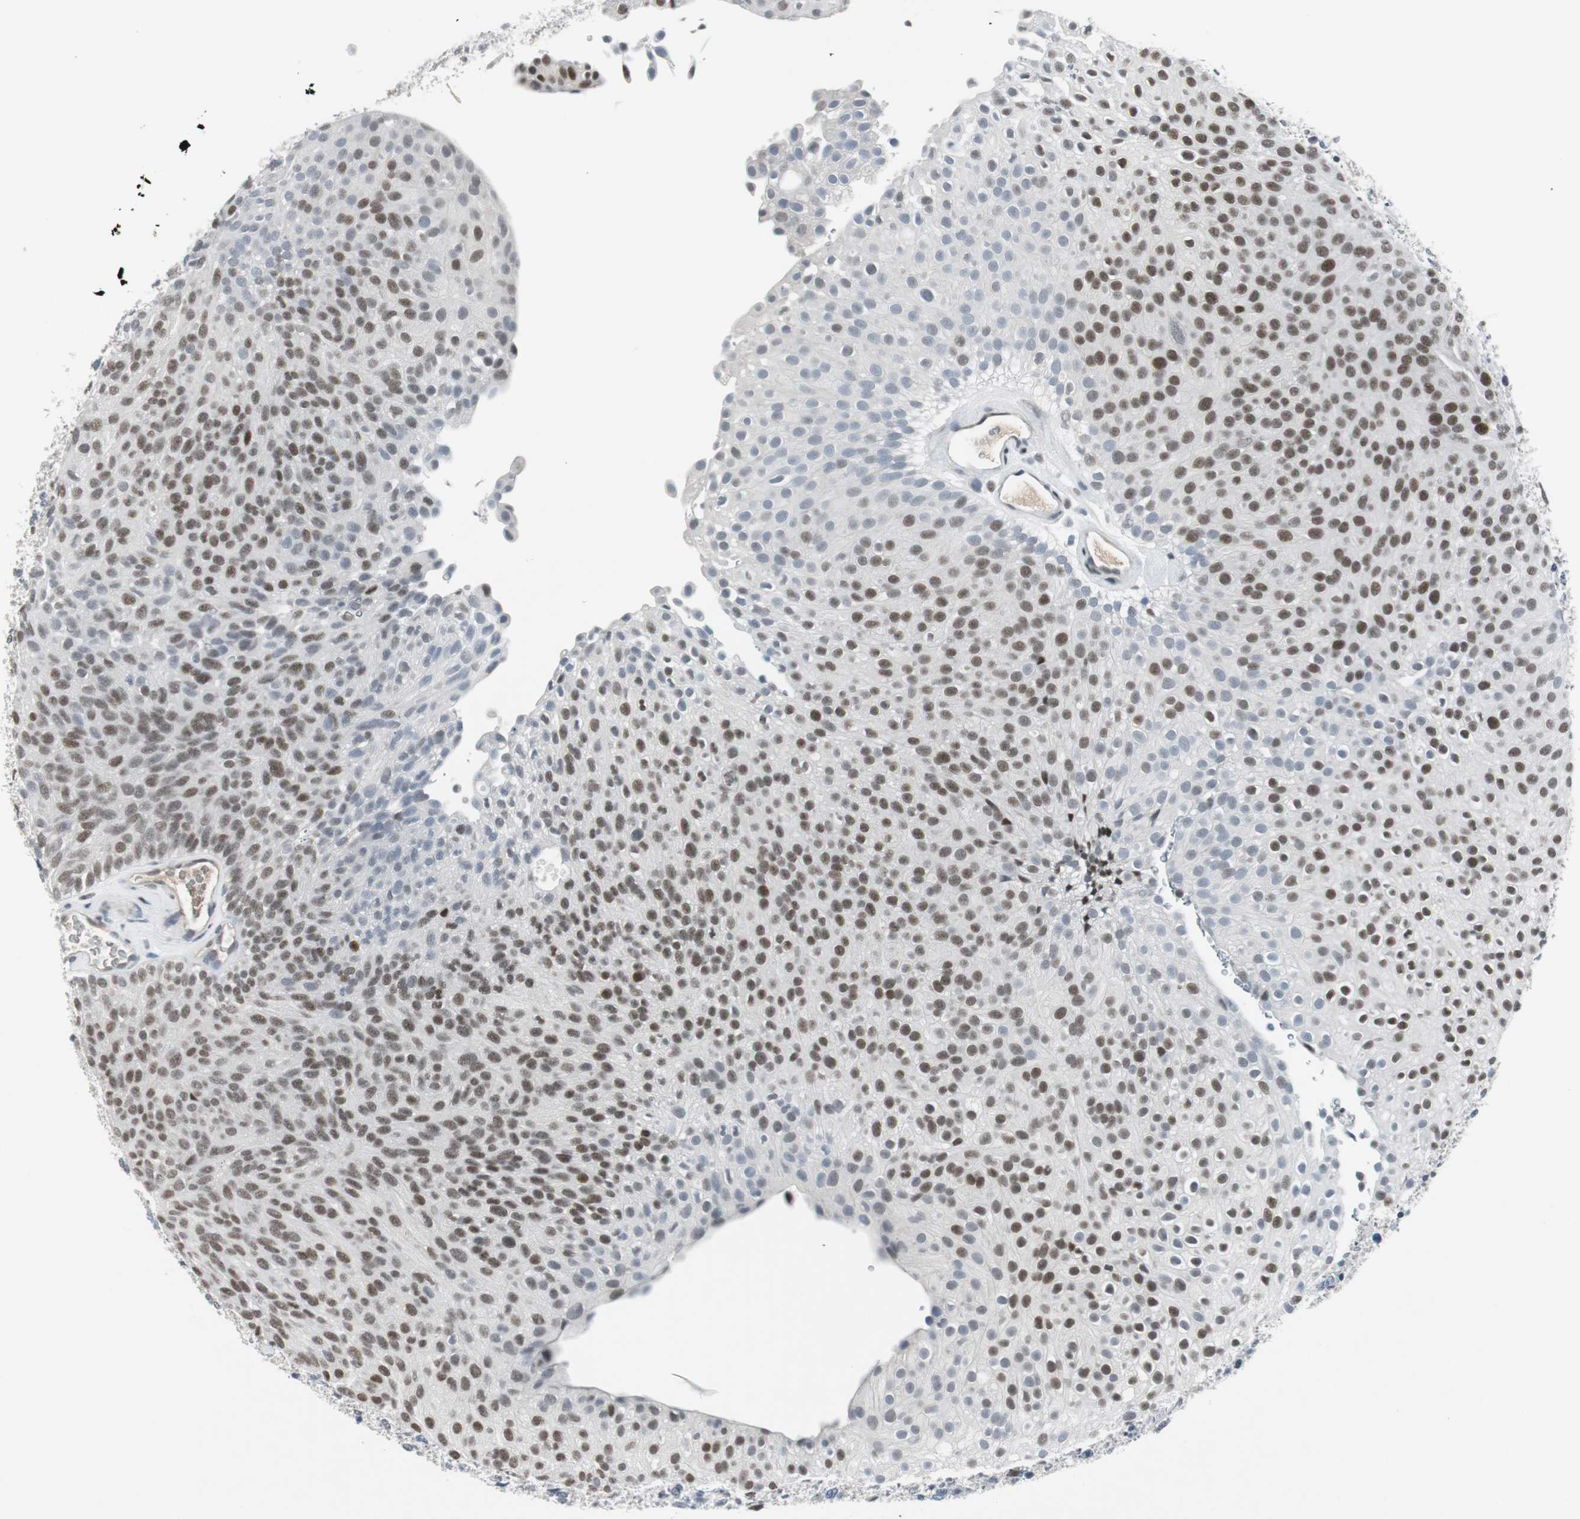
{"staining": {"intensity": "moderate", "quantity": "25%-75%", "location": "nuclear"}, "tissue": "urothelial cancer", "cell_type": "Tumor cells", "image_type": "cancer", "snomed": [{"axis": "morphology", "description": "Urothelial carcinoma, Low grade"}, {"axis": "topography", "description": "Urinary bladder"}], "caption": "Urothelial cancer stained for a protein (brown) exhibits moderate nuclear positive expression in approximately 25%-75% of tumor cells.", "gene": "ELK1", "patient": {"sex": "male", "age": 78}}